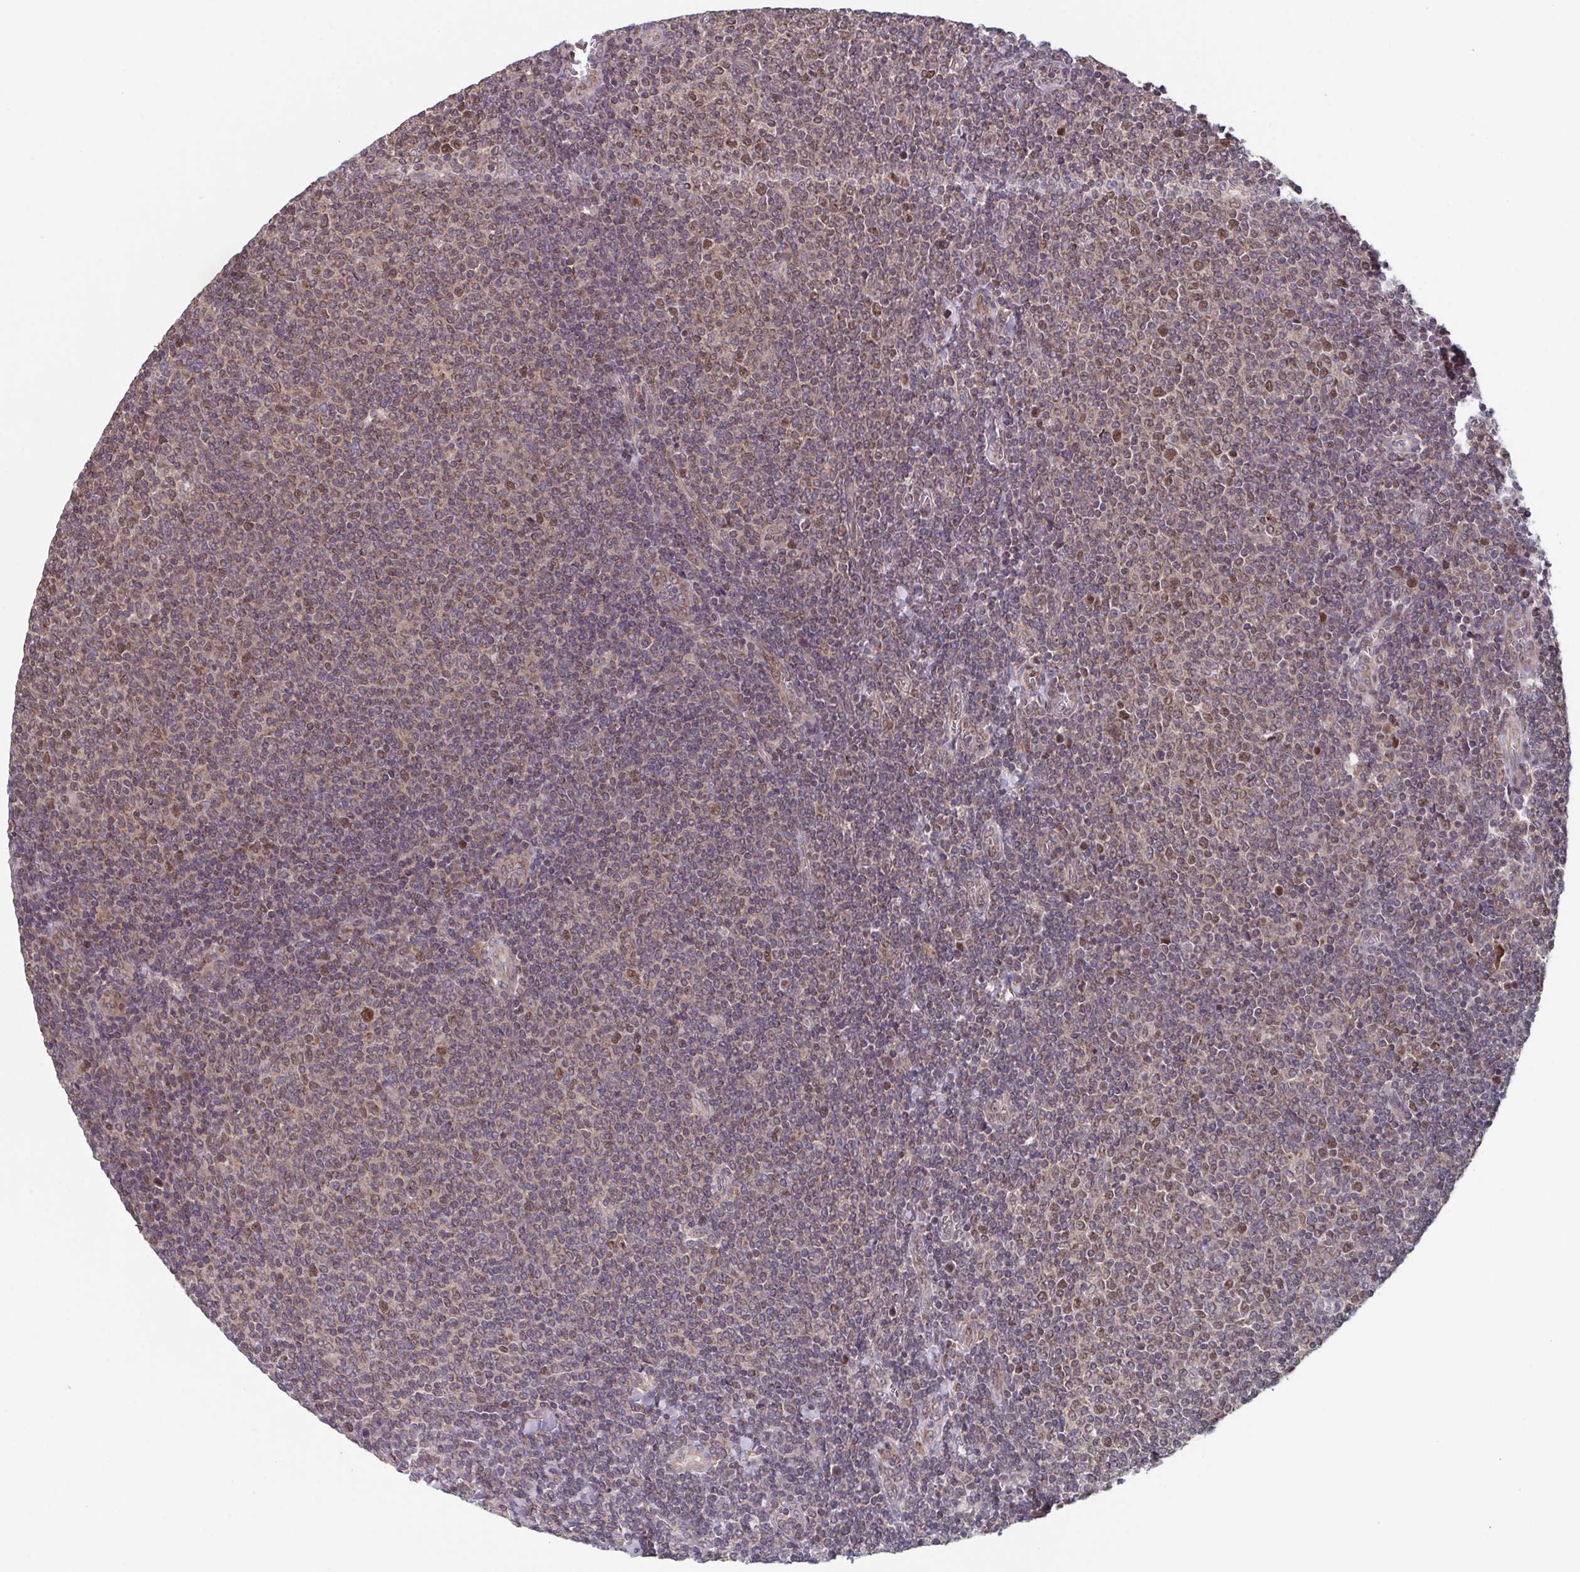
{"staining": {"intensity": "weak", "quantity": "25%-75%", "location": "cytoplasmic/membranous,nuclear"}, "tissue": "lymphoma", "cell_type": "Tumor cells", "image_type": "cancer", "snomed": [{"axis": "morphology", "description": "Malignant lymphoma, non-Hodgkin's type, Low grade"}, {"axis": "topography", "description": "Lymph node"}], "caption": "Immunohistochemical staining of low-grade malignant lymphoma, non-Hodgkin's type exhibits low levels of weak cytoplasmic/membranous and nuclear staining in approximately 25%-75% of tumor cells.", "gene": "TTC19", "patient": {"sex": "male", "age": 52}}